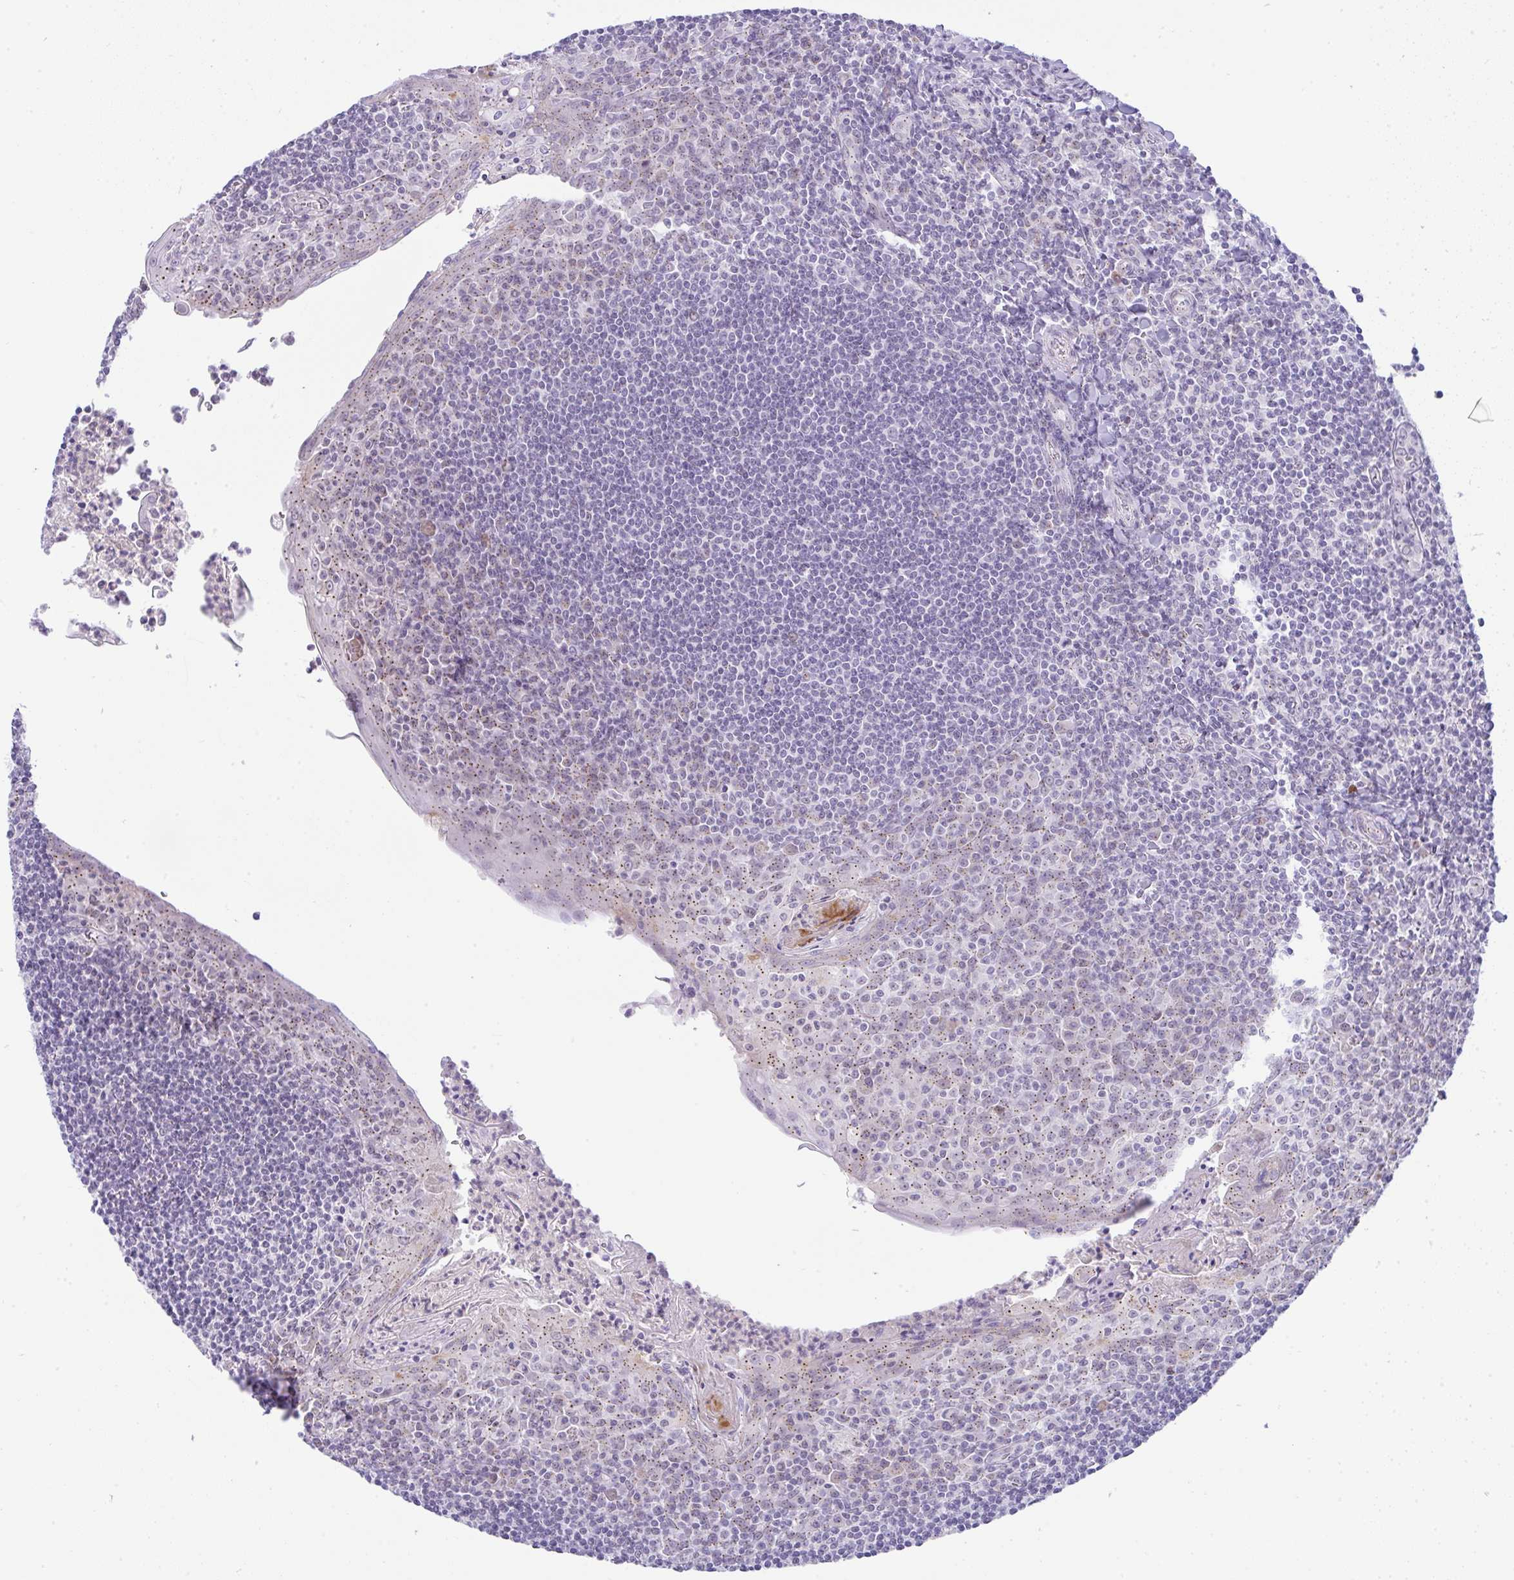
{"staining": {"intensity": "negative", "quantity": "none", "location": "none"}, "tissue": "tonsil", "cell_type": "Germinal center cells", "image_type": "normal", "snomed": [{"axis": "morphology", "description": "Normal tissue, NOS"}, {"axis": "topography", "description": "Tonsil"}], "caption": "Germinal center cells show no significant protein expression in benign tonsil. Nuclei are stained in blue.", "gene": "FAM177A1", "patient": {"sex": "male", "age": 27}}